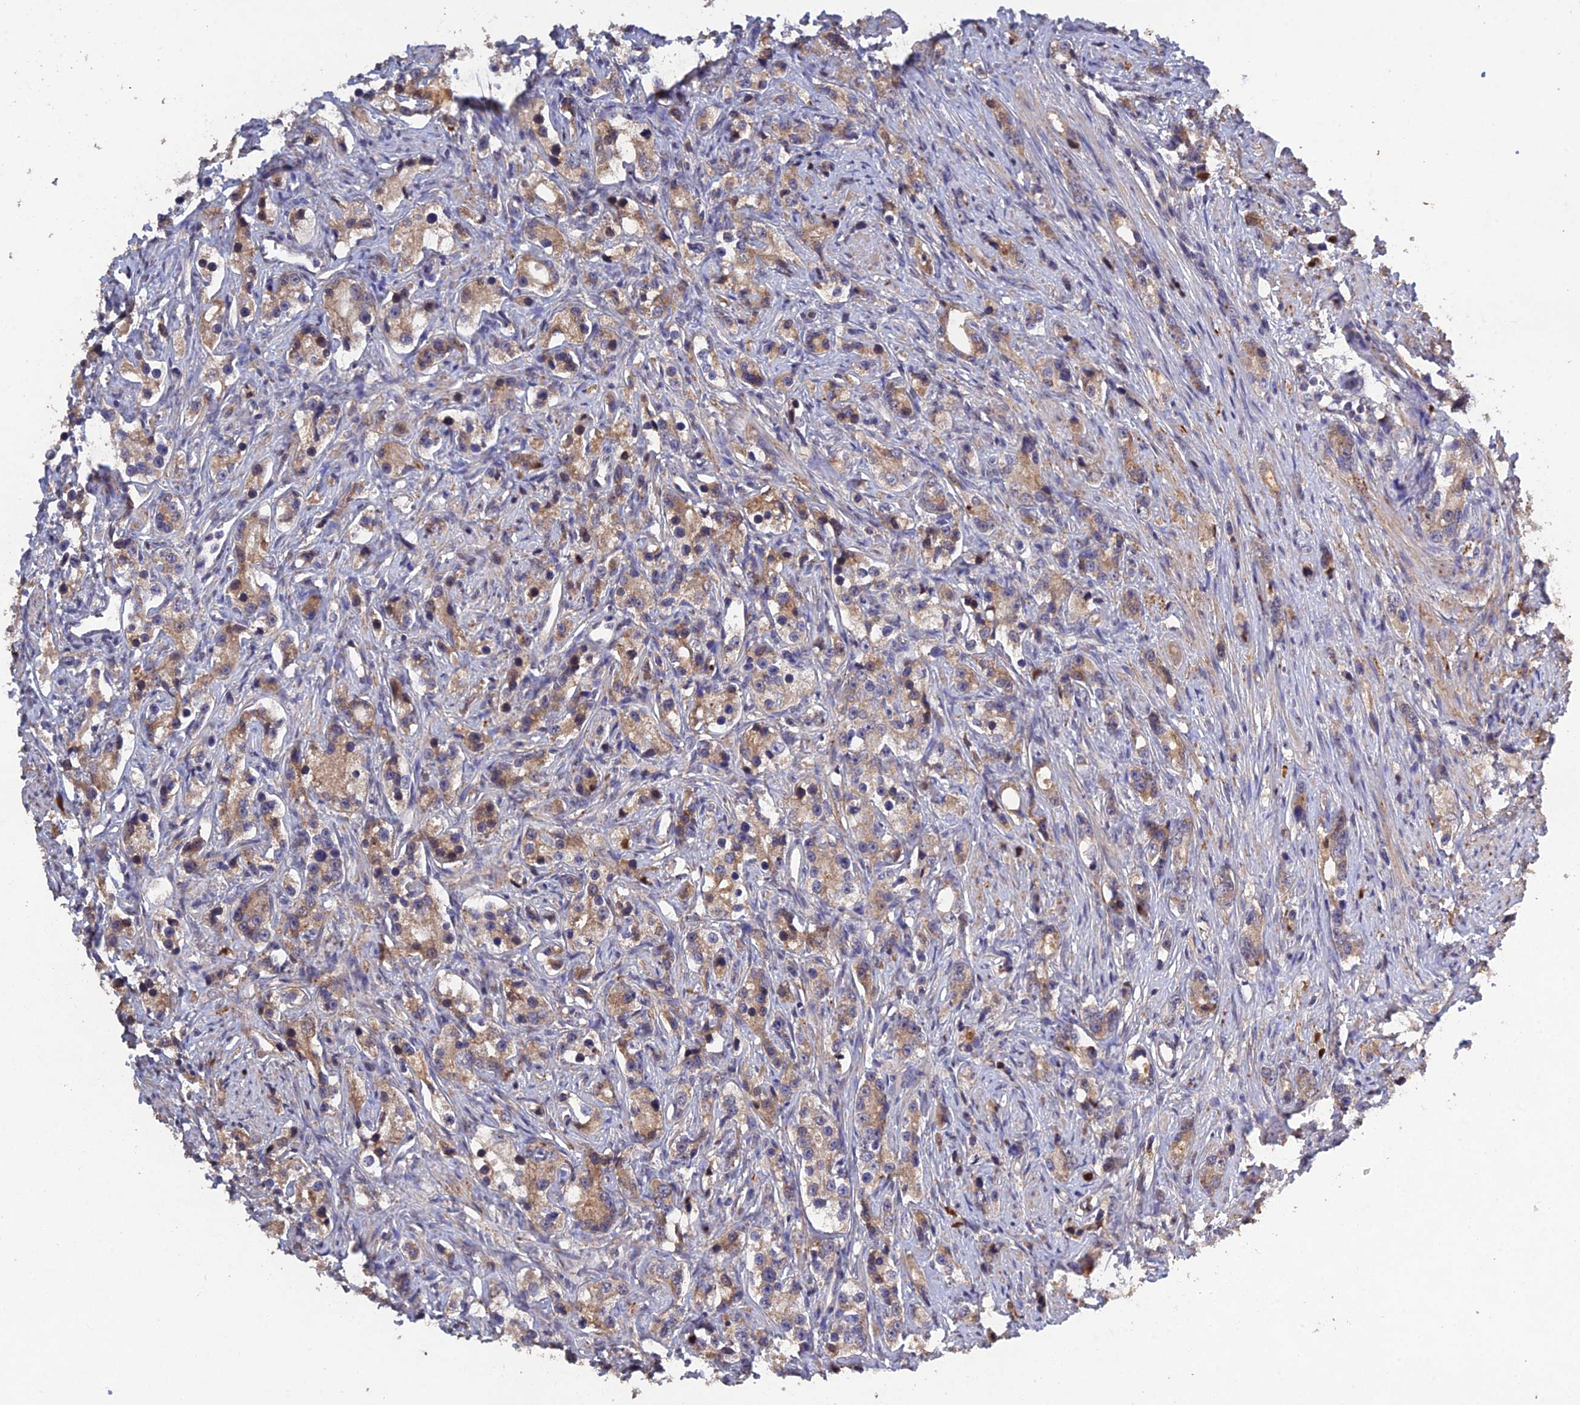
{"staining": {"intensity": "moderate", "quantity": ">75%", "location": "cytoplasmic/membranous"}, "tissue": "prostate cancer", "cell_type": "Tumor cells", "image_type": "cancer", "snomed": [{"axis": "morphology", "description": "Adenocarcinoma, High grade"}, {"axis": "topography", "description": "Prostate"}], "caption": "Protein staining of prostate high-grade adenocarcinoma tissue displays moderate cytoplasmic/membranous positivity in about >75% of tumor cells.", "gene": "SLC39A13", "patient": {"sex": "male", "age": 63}}